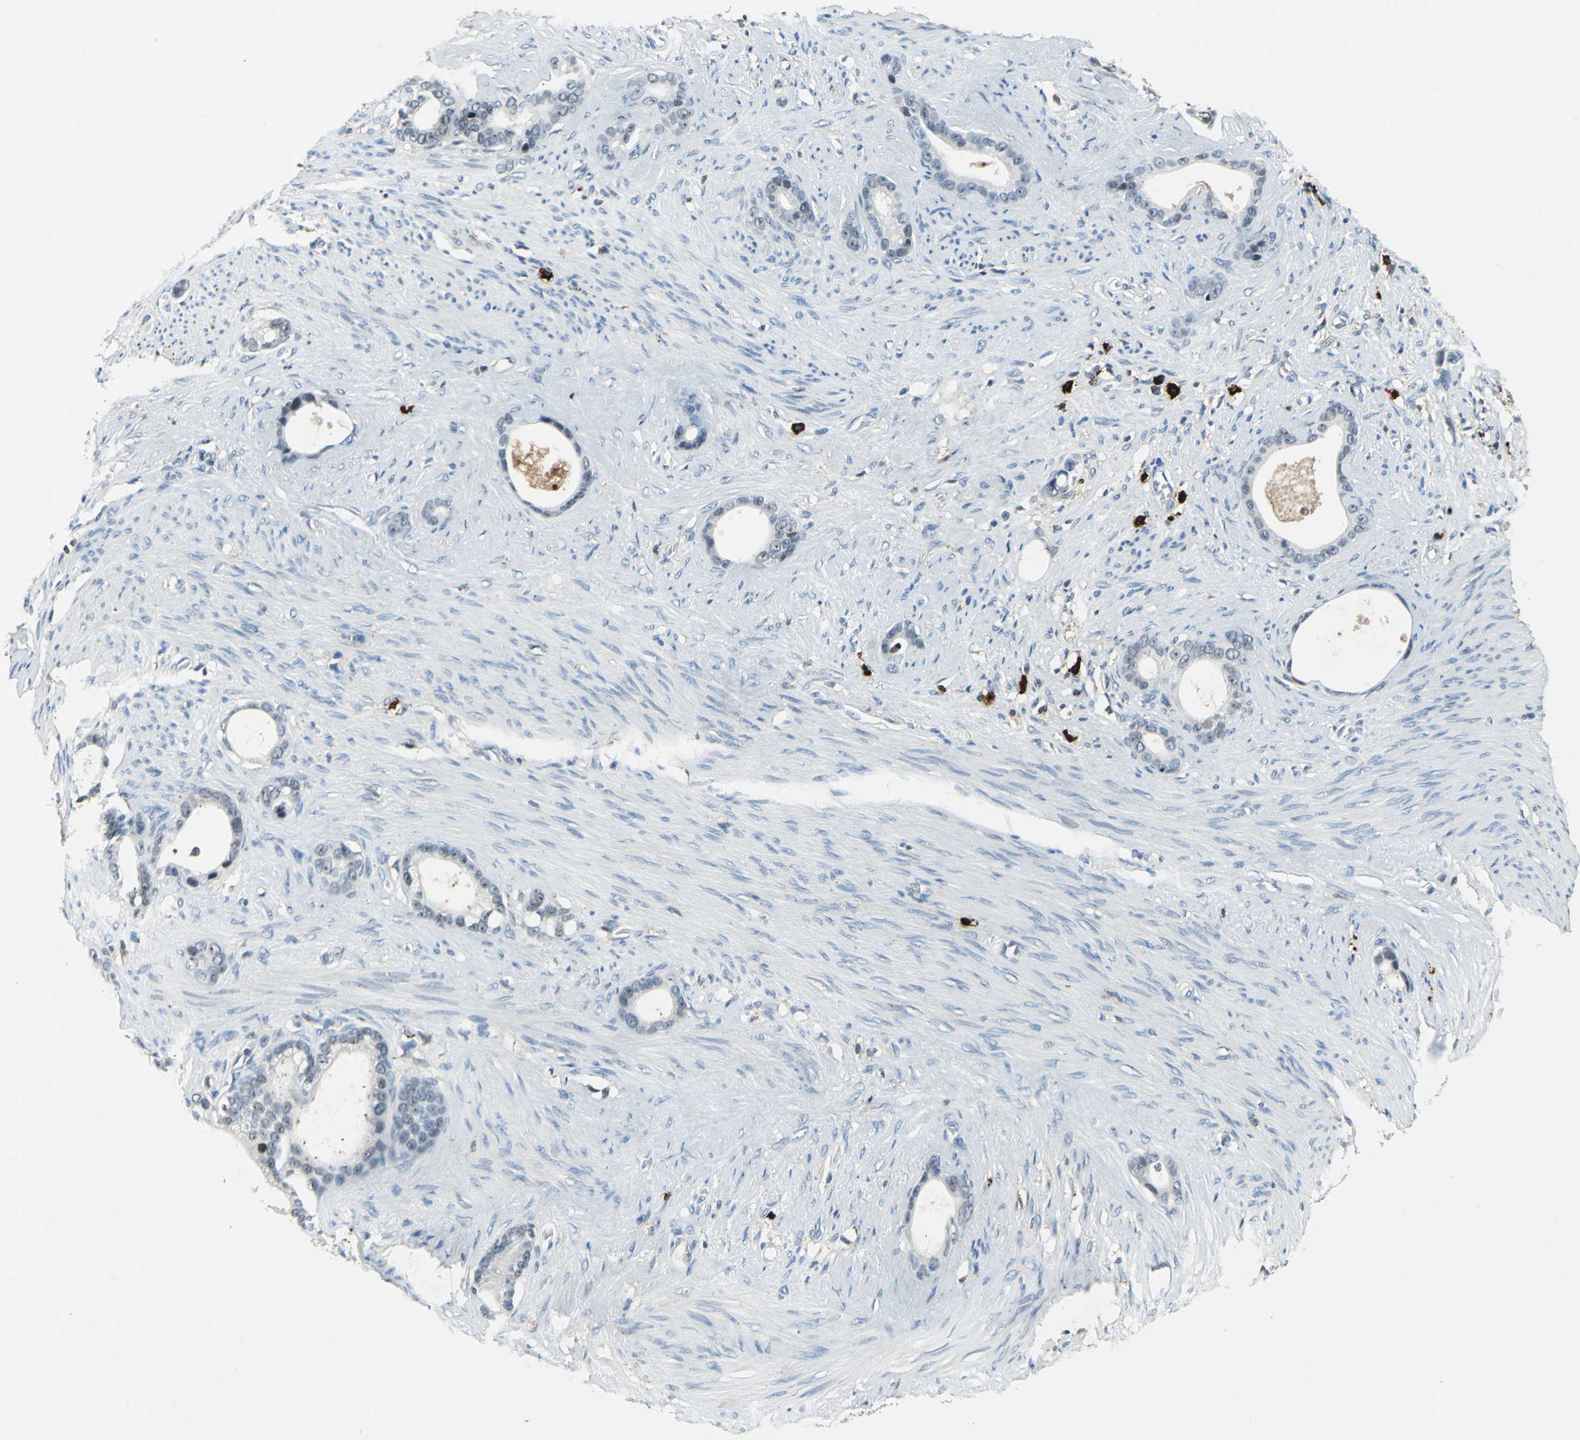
{"staining": {"intensity": "negative", "quantity": "none", "location": "none"}, "tissue": "stomach cancer", "cell_type": "Tumor cells", "image_type": "cancer", "snomed": [{"axis": "morphology", "description": "Adenocarcinoma, NOS"}, {"axis": "topography", "description": "Stomach"}], "caption": "Histopathology image shows no protein expression in tumor cells of stomach cancer (adenocarcinoma) tissue.", "gene": "SLC19A2", "patient": {"sex": "female", "age": 75}}